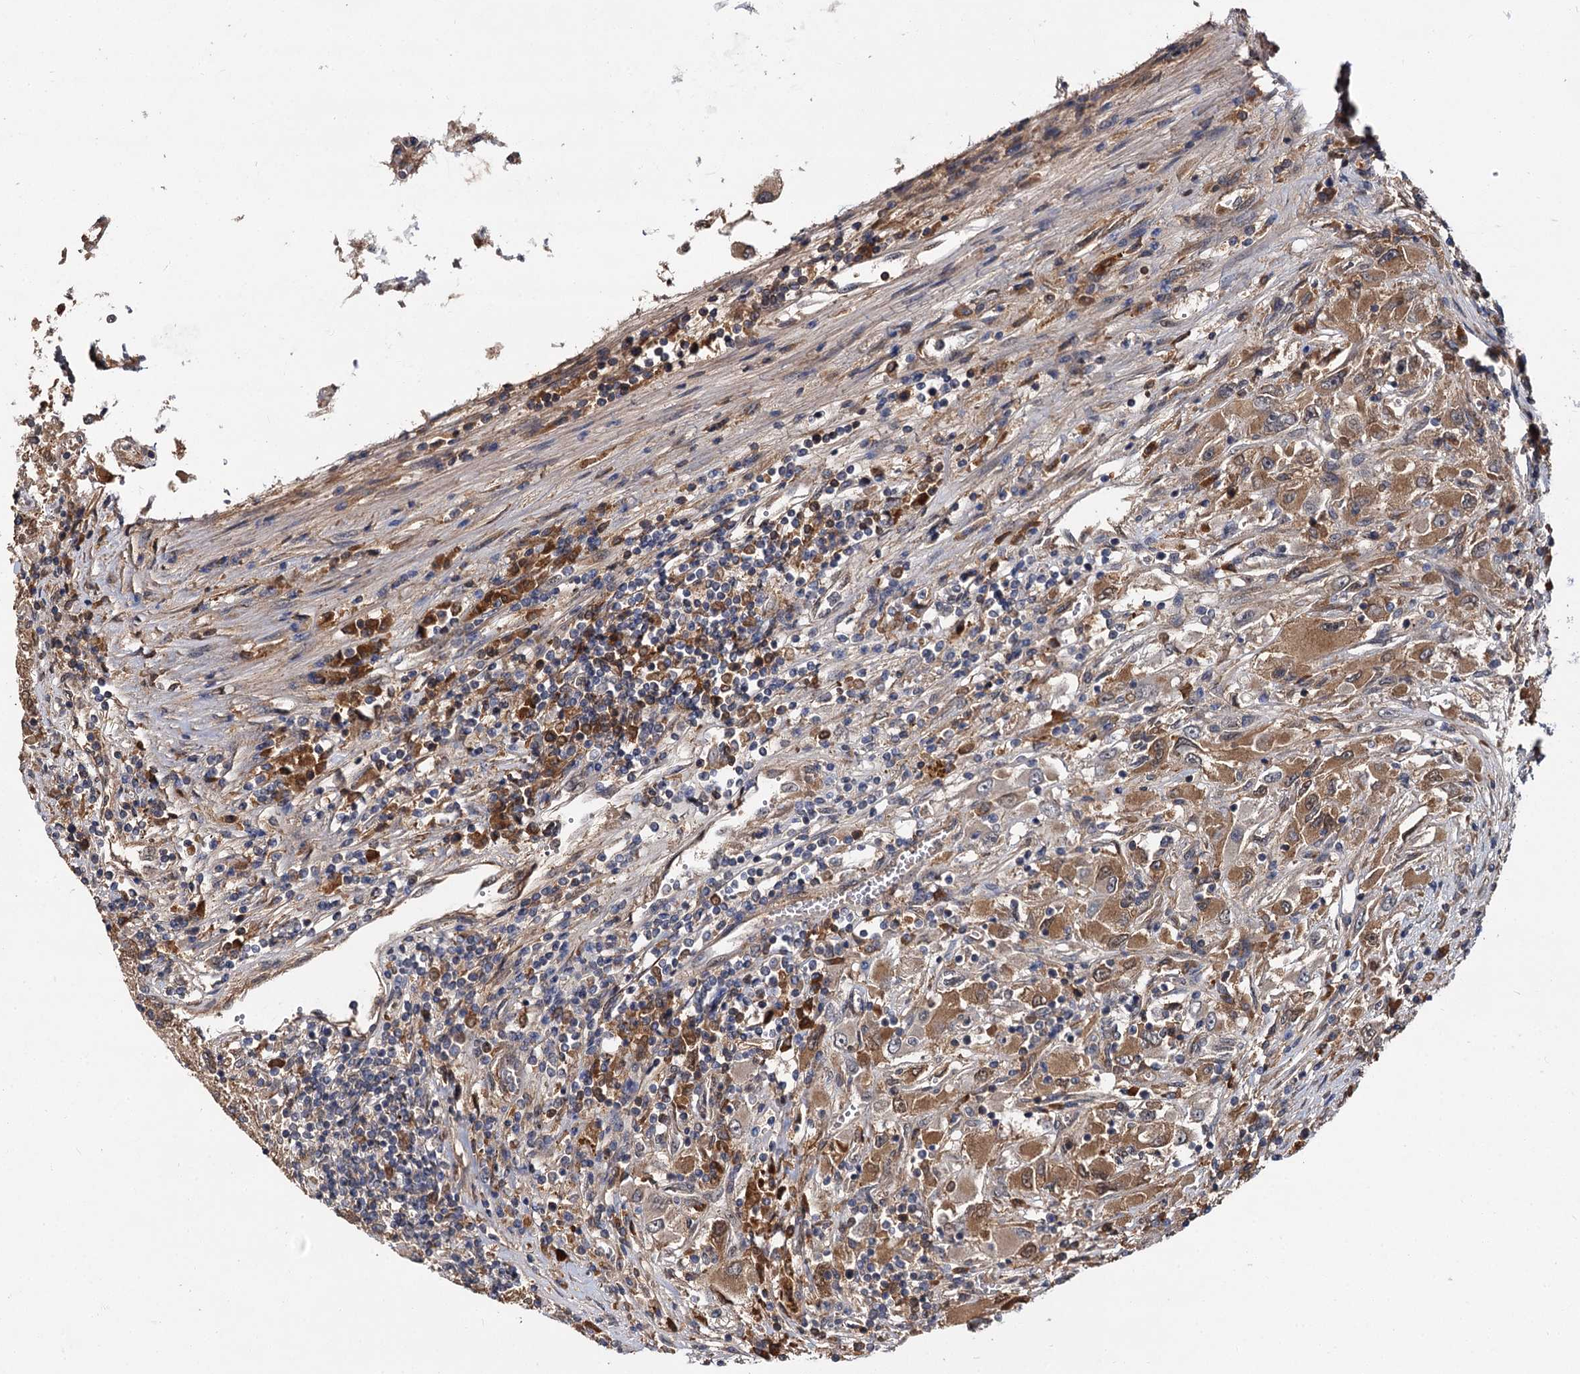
{"staining": {"intensity": "moderate", "quantity": "25%-75%", "location": "cytoplasmic/membranous"}, "tissue": "renal cancer", "cell_type": "Tumor cells", "image_type": "cancer", "snomed": [{"axis": "morphology", "description": "Adenocarcinoma, NOS"}, {"axis": "topography", "description": "Kidney"}], "caption": "The immunohistochemical stain shows moderate cytoplasmic/membranous staining in tumor cells of renal cancer (adenocarcinoma) tissue. (DAB (3,3'-diaminobenzidine) IHC, brown staining for protein, blue staining for nuclei).", "gene": "MBD6", "patient": {"sex": "female", "age": 52}}